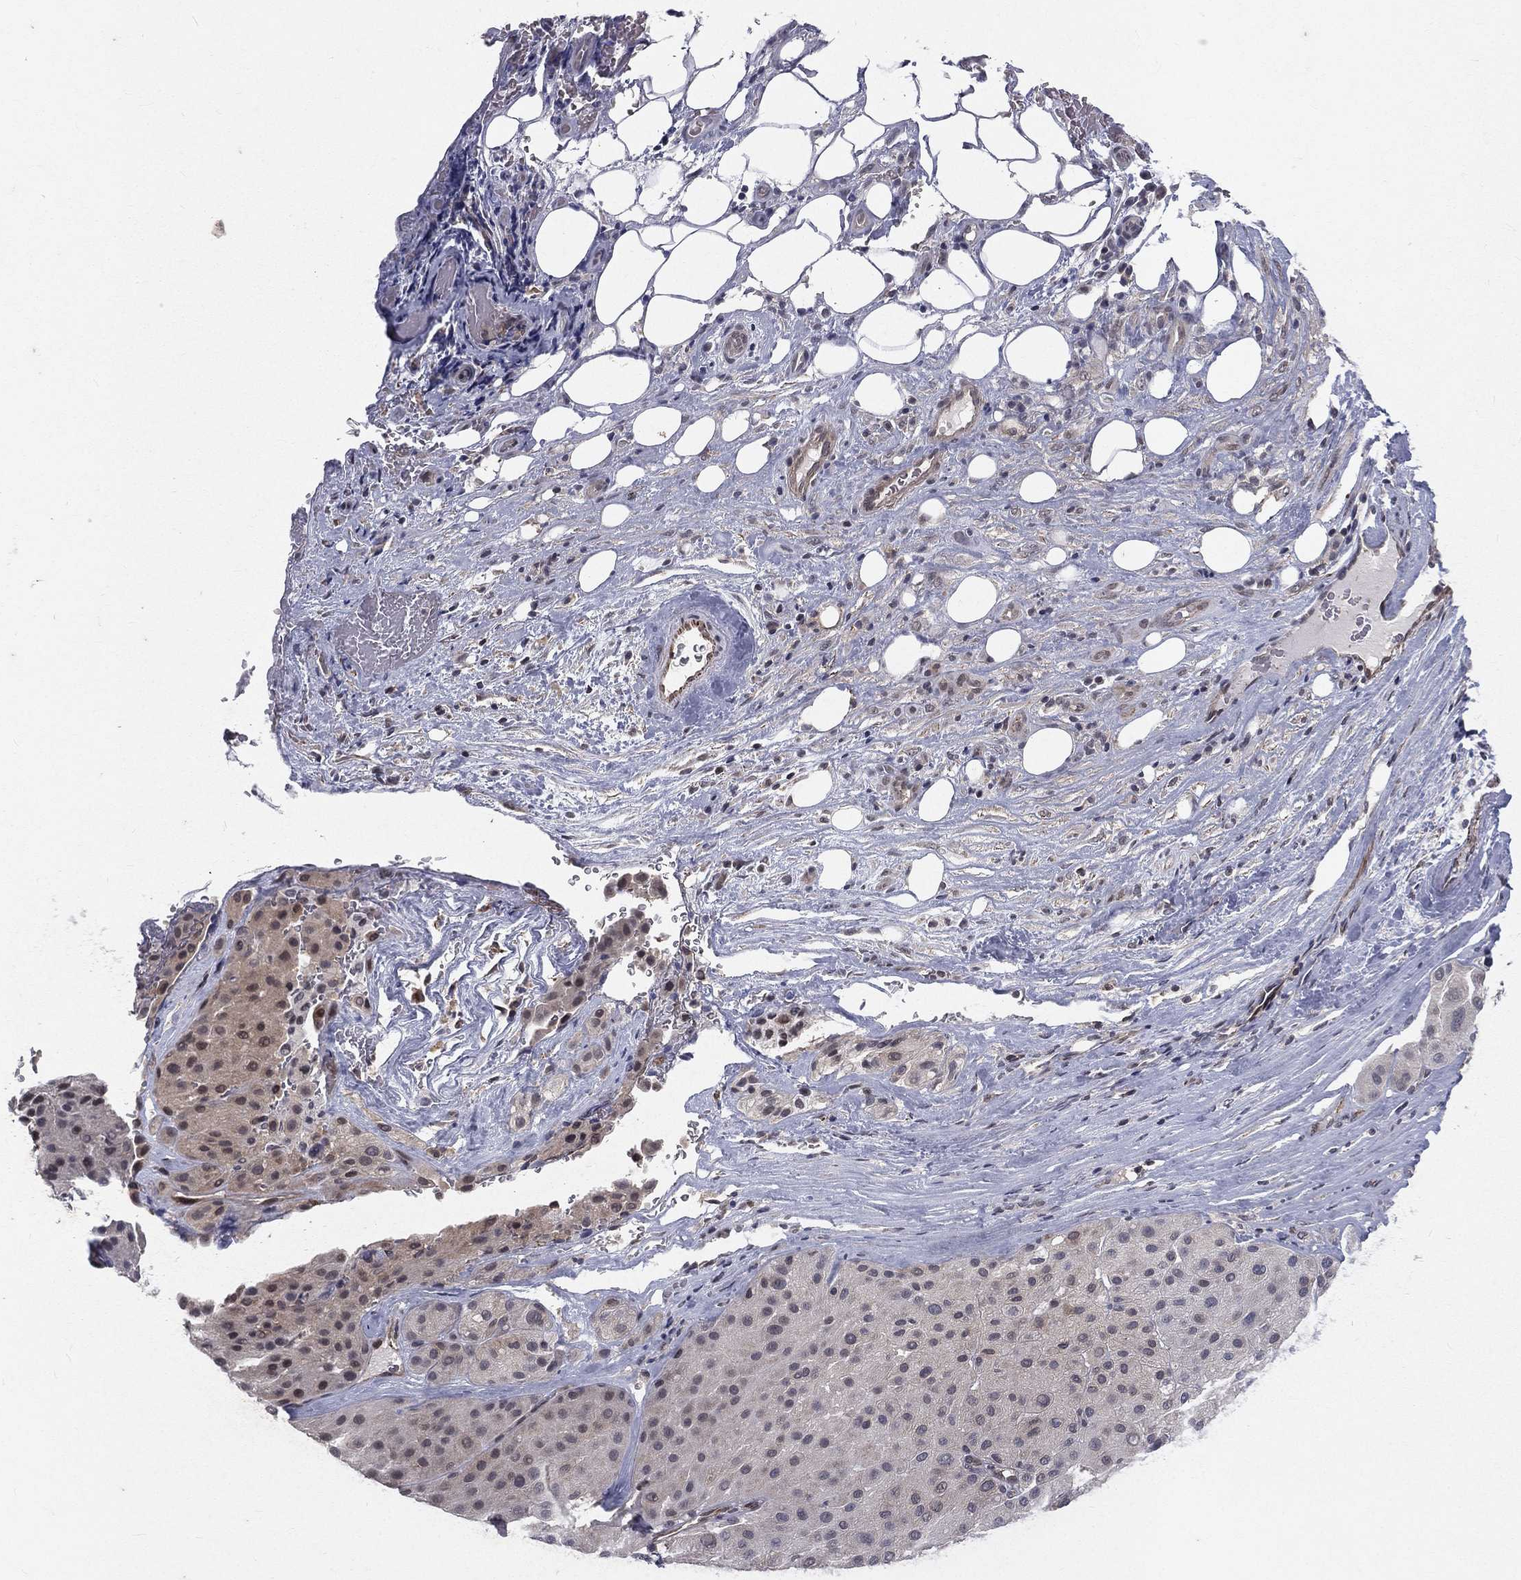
{"staining": {"intensity": "moderate", "quantity": "<25%", "location": "nuclear"}, "tissue": "melanoma", "cell_type": "Tumor cells", "image_type": "cancer", "snomed": [{"axis": "morphology", "description": "Malignant melanoma, Metastatic site"}, {"axis": "topography", "description": "Smooth muscle"}], "caption": "Immunohistochemistry photomicrograph of human malignant melanoma (metastatic site) stained for a protein (brown), which shows low levels of moderate nuclear expression in approximately <25% of tumor cells.", "gene": "MORC2", "patient": {"sex": "male", "age": 41}}